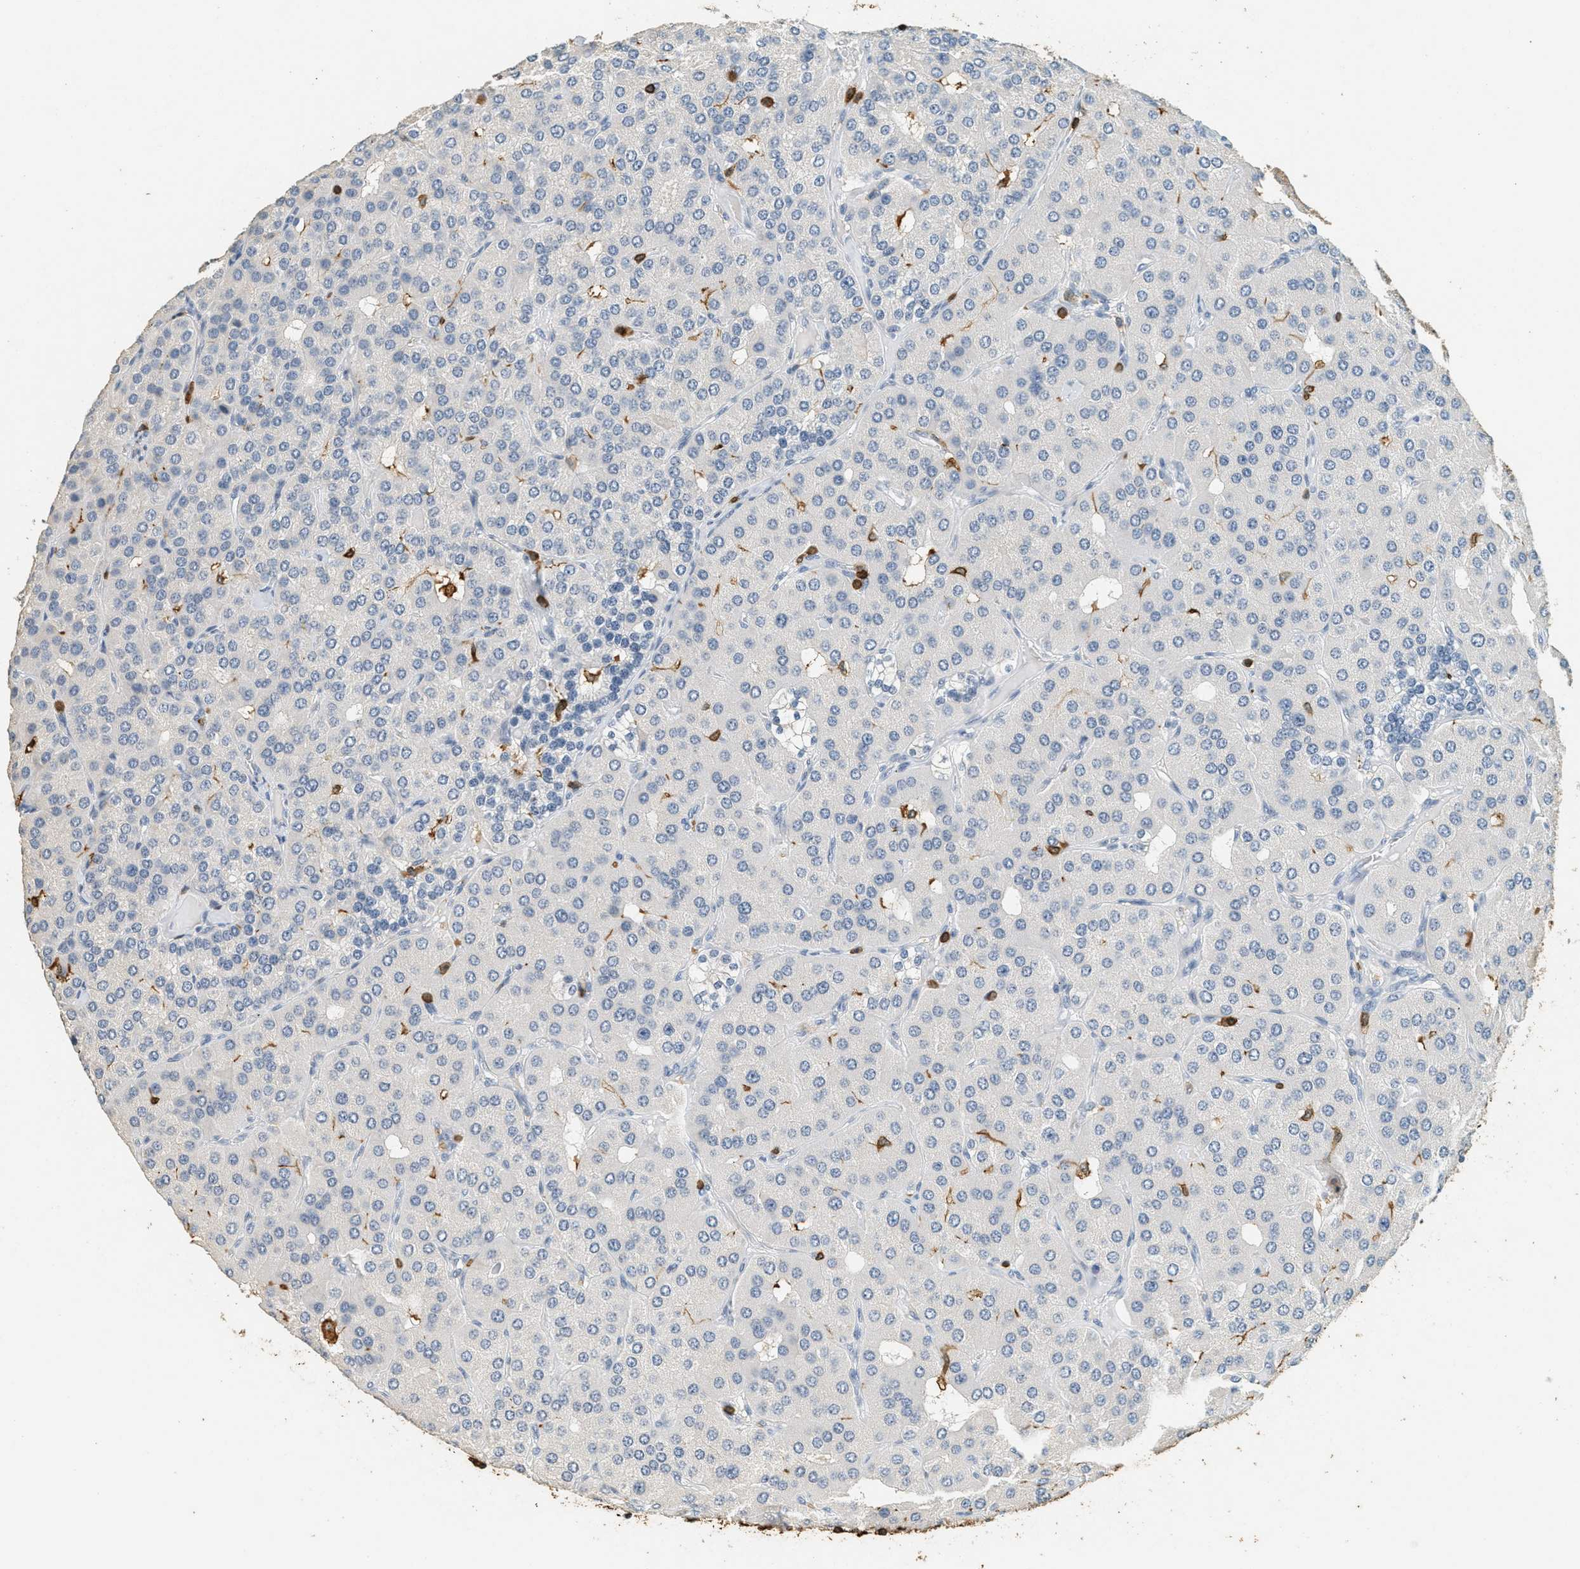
{"staining": {"intensity": "negative", "quantity": "none", "location": "none"}, "tissue": "parathyroid gland", "cell_type": "Glandular cells", "image_type": "normal", "snomed": [{"axis": "morphology", "description": "Normal tissue, NOS"}, {"axis": "morphology", "description": "Adenoma, NOS"}, {"axis": "topography", "description": "Parathyroid gland"}], "caption": "The IHC histopathology image has no significant expression in glandular cells of parathyroid gland. (IHC, brightfield microscopy, high magnification).", "gene": "LSP1", "patient": {"sex": "female", "age": 86}}